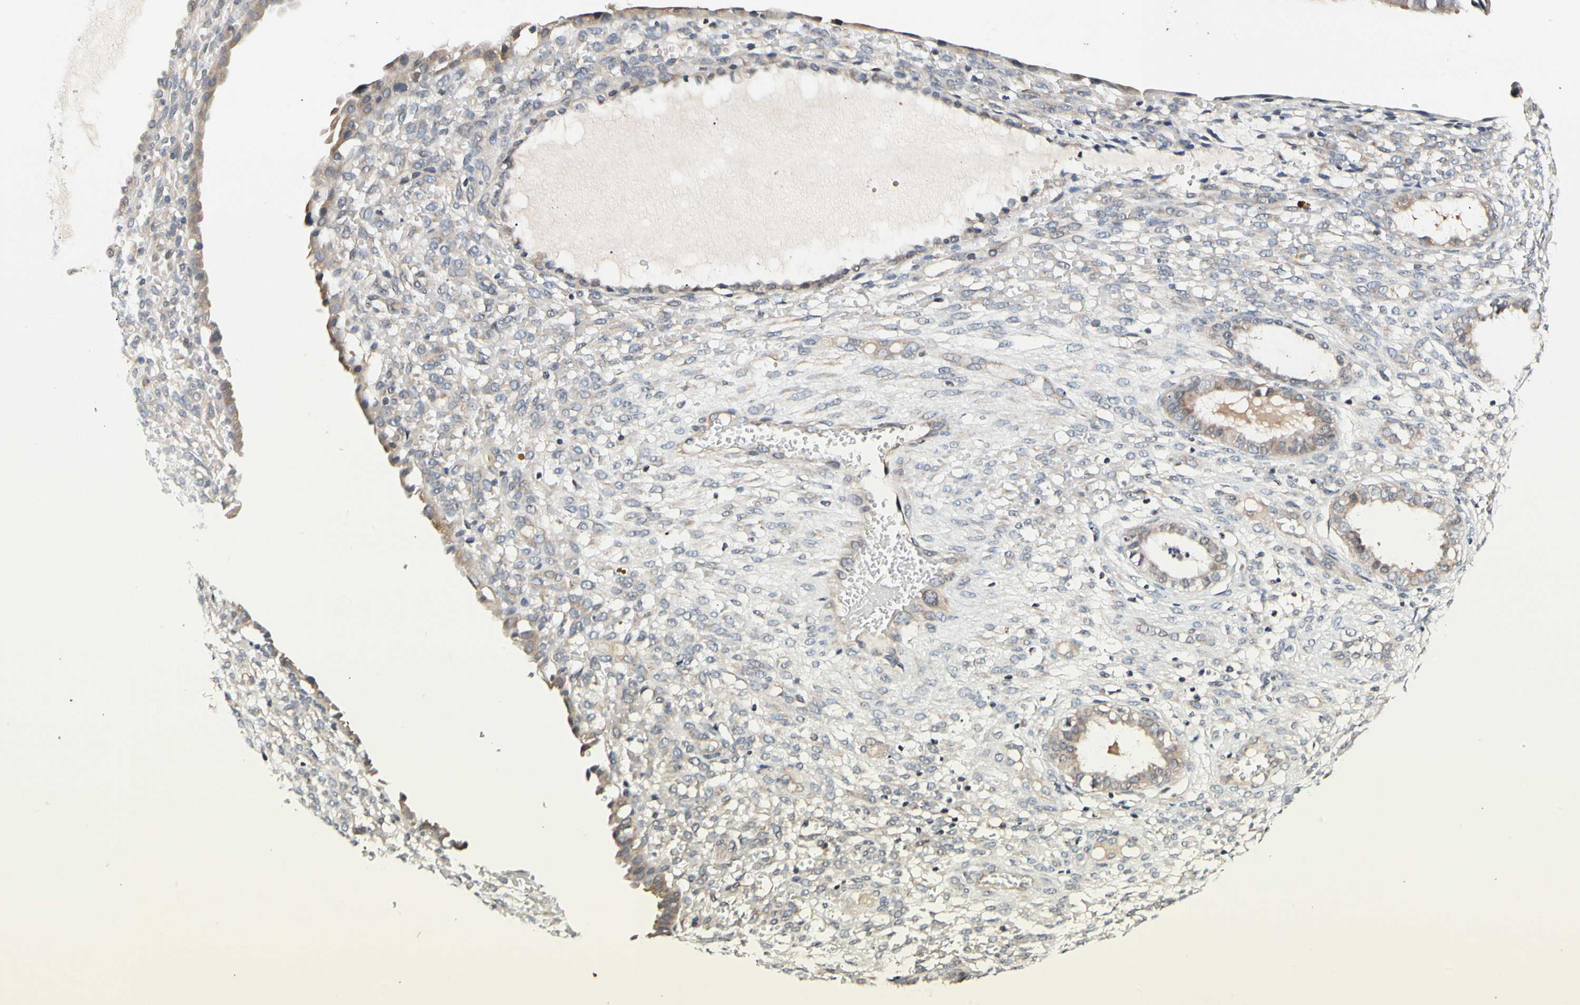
{"staining": {"intensity": "negative", "quantity": "none", "location": "none"}, "tissue": "endometrium", "cell_type": "Cells in endometrial stroma", "image_type": "normal", "snomed": [{"axis": "morphology", "description": "Normal tissue, NOS"}, {"axis": "topography", "description": "Endometrium"}], "caption": "Unremarkable endometrium was stained to show a protein in brown. There is no significant staining in cells in endometrial stroma.", "gene": "SOX30", "patient": {"sex": "female", "age": 61}}